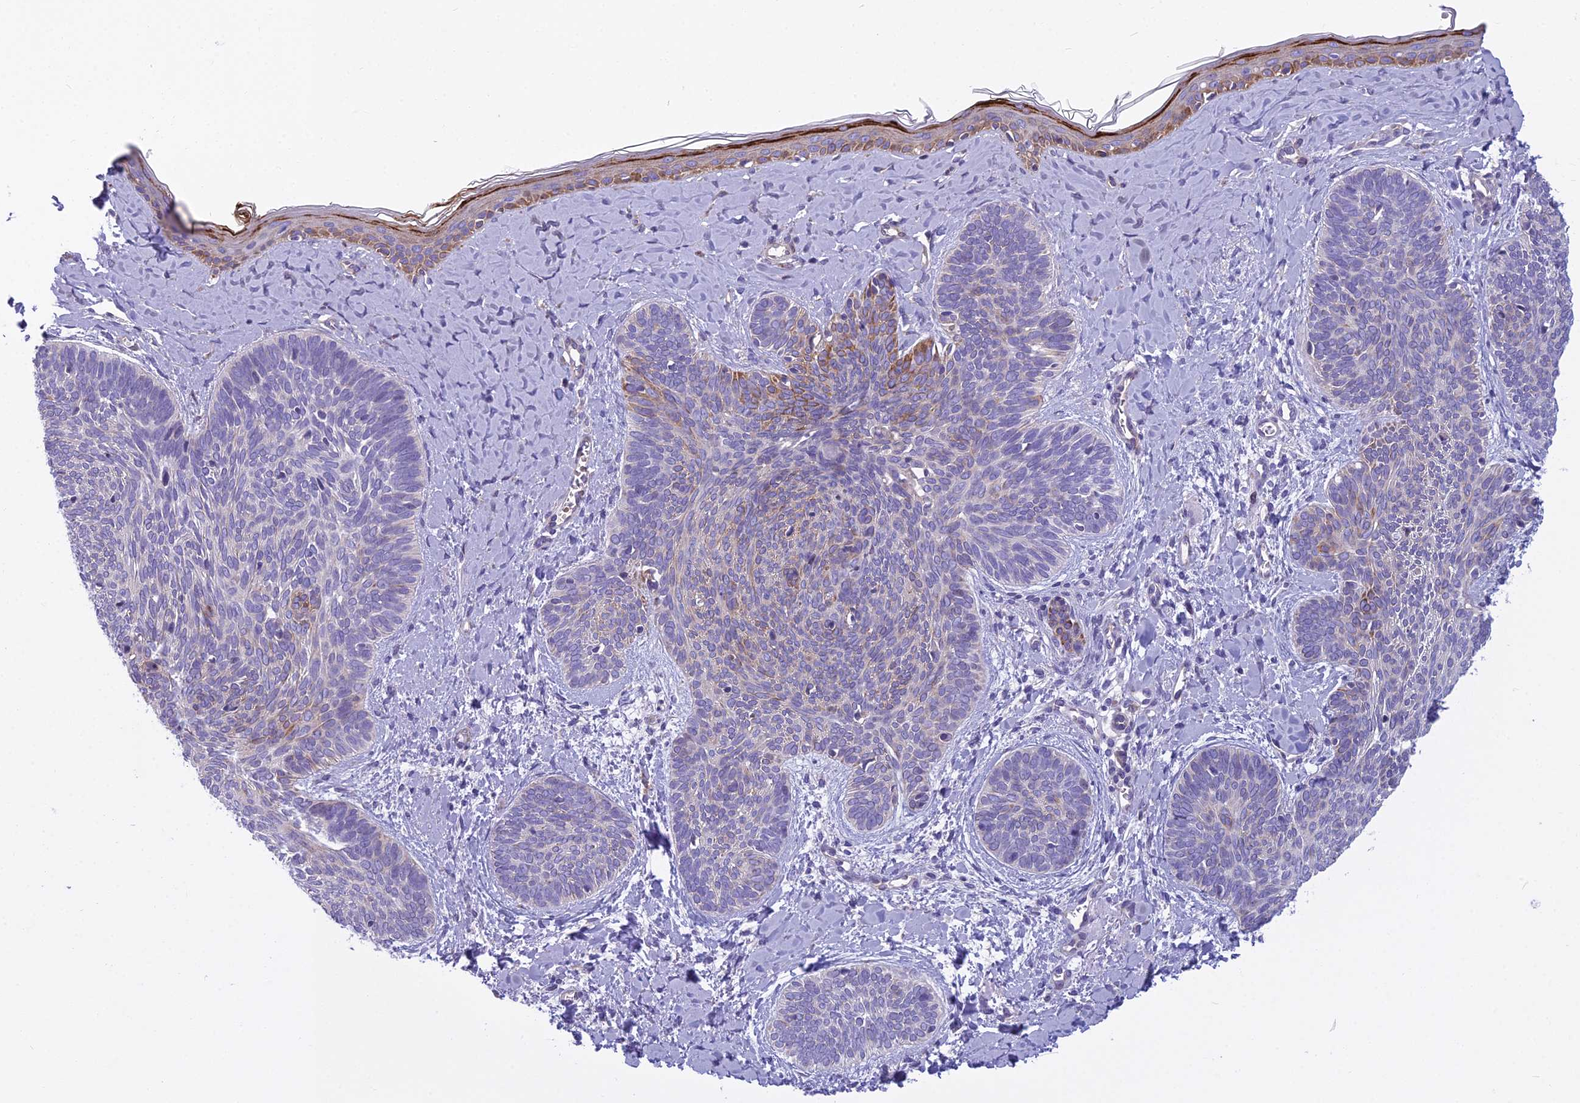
{"staining": {"intensity": "moderate", "quantity": "<25%", "location": "cytoplasmic/membranous"}, "tissue": "skin cancer", "cell_type": "Tumor cells", "image_type": "cancer", "snomed": [{"axis": "morphology", "description": "Basal cell carcinoma"}, {"axis": "topography", "description": "Skin"}], "caption": "Approximately <25% of tumor cells in human basal cell carcinoma (skin) show moderate cytoplasmic/membranous protein staining as visualized by brown immunohistochemical staining.", "gene": "PCDHB14", "patient": {"sex": "female", "age": 81}}